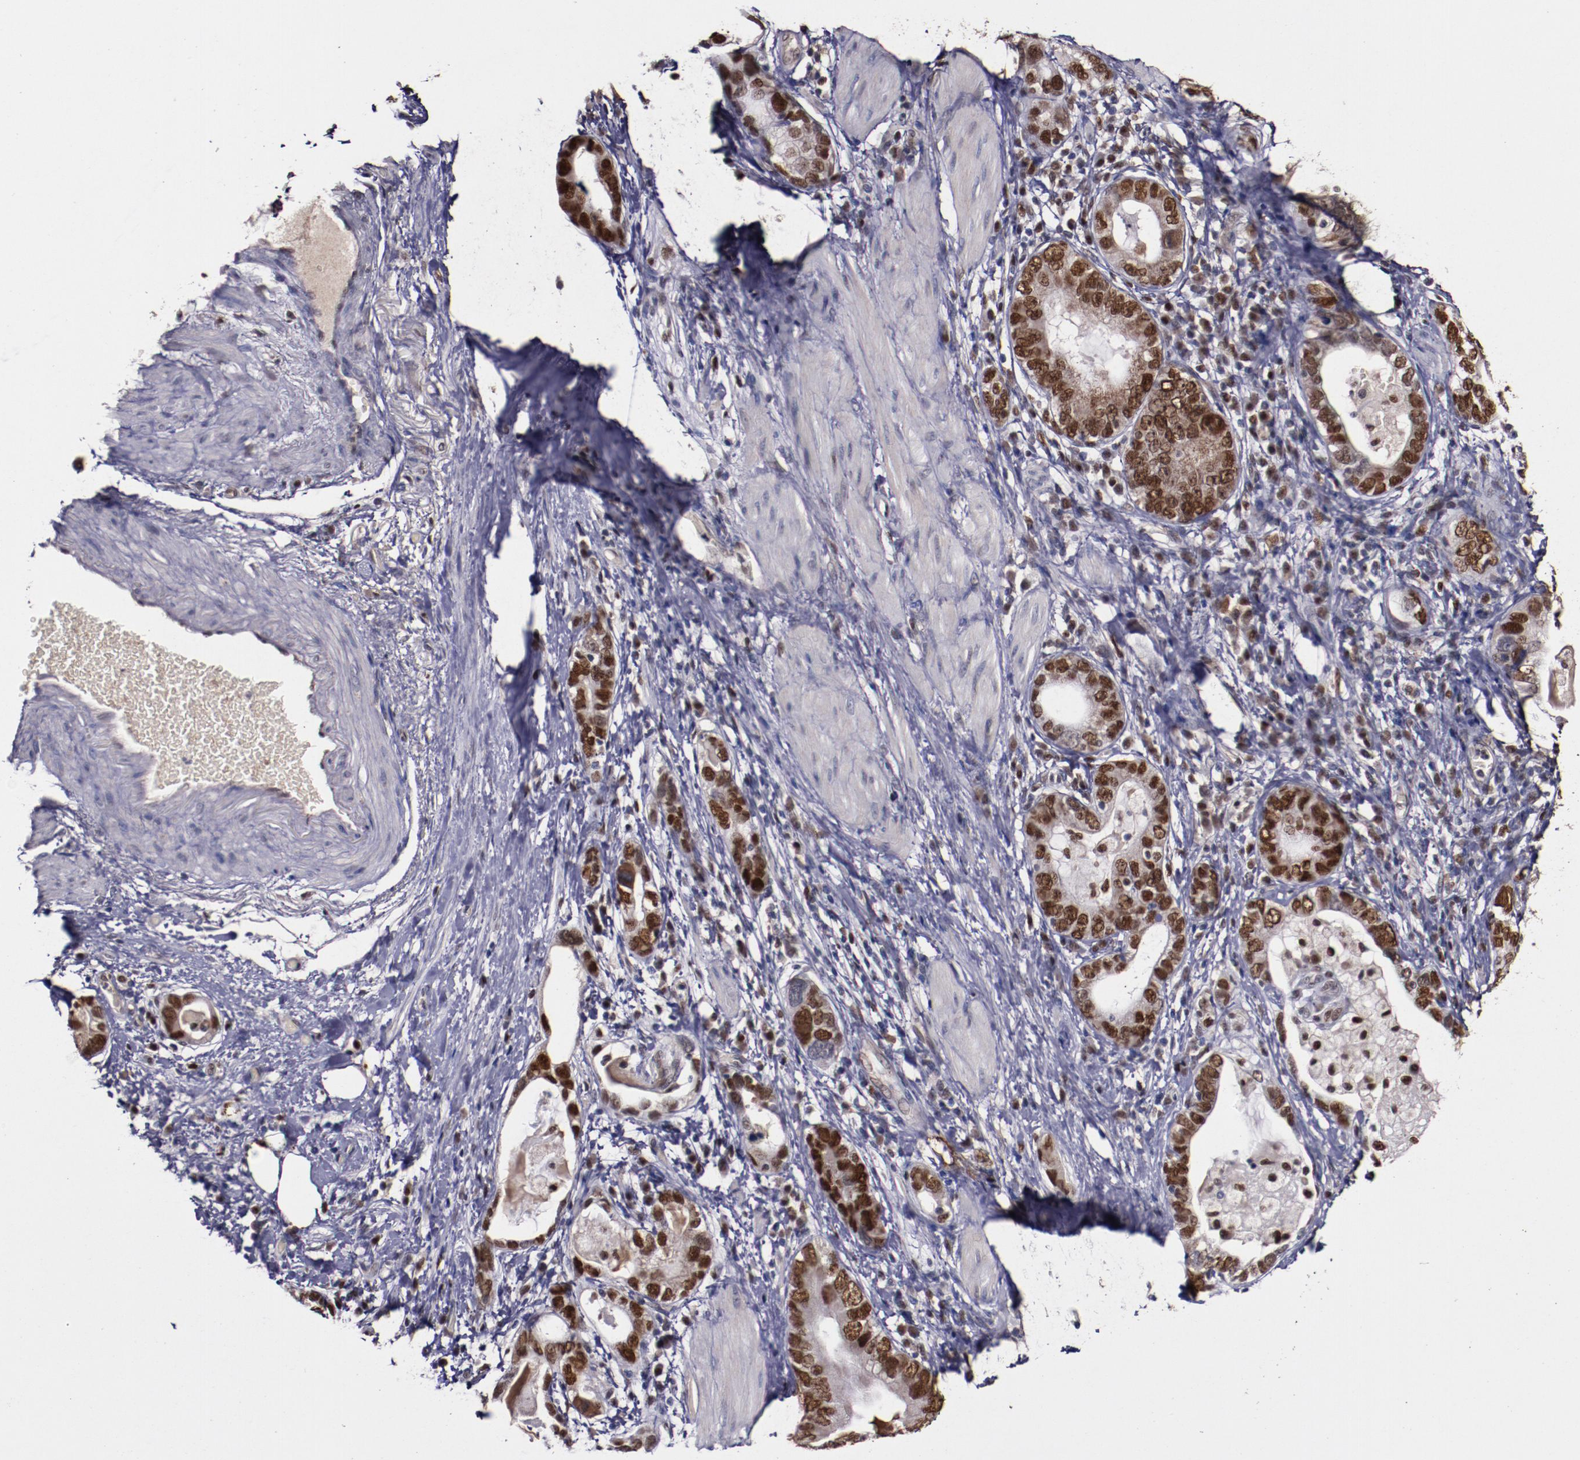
{"staining": {"intensity": "strong", "quantity": ">75%", "location": "nuclear"}, "tissue": "stomach cancer", "cell_type": "Tumor cells", "image_type": "cancer", "snomed": [{"axis": "morphology", "description": "Adenocarcinoma, NOS"}, {"axis": "topography", "description": "Stomach, lower"}], "caption": "Immunohistochemistry of human adenocarcinoma (stomach) shows high levels of strong nuclear expression in approximately >75% of tumor cells. The protein of interest is shown in brown color, while the nuclei are stained blue.", "gene": "CHEK2", "patient": {"sex": "female", "age": 93}}